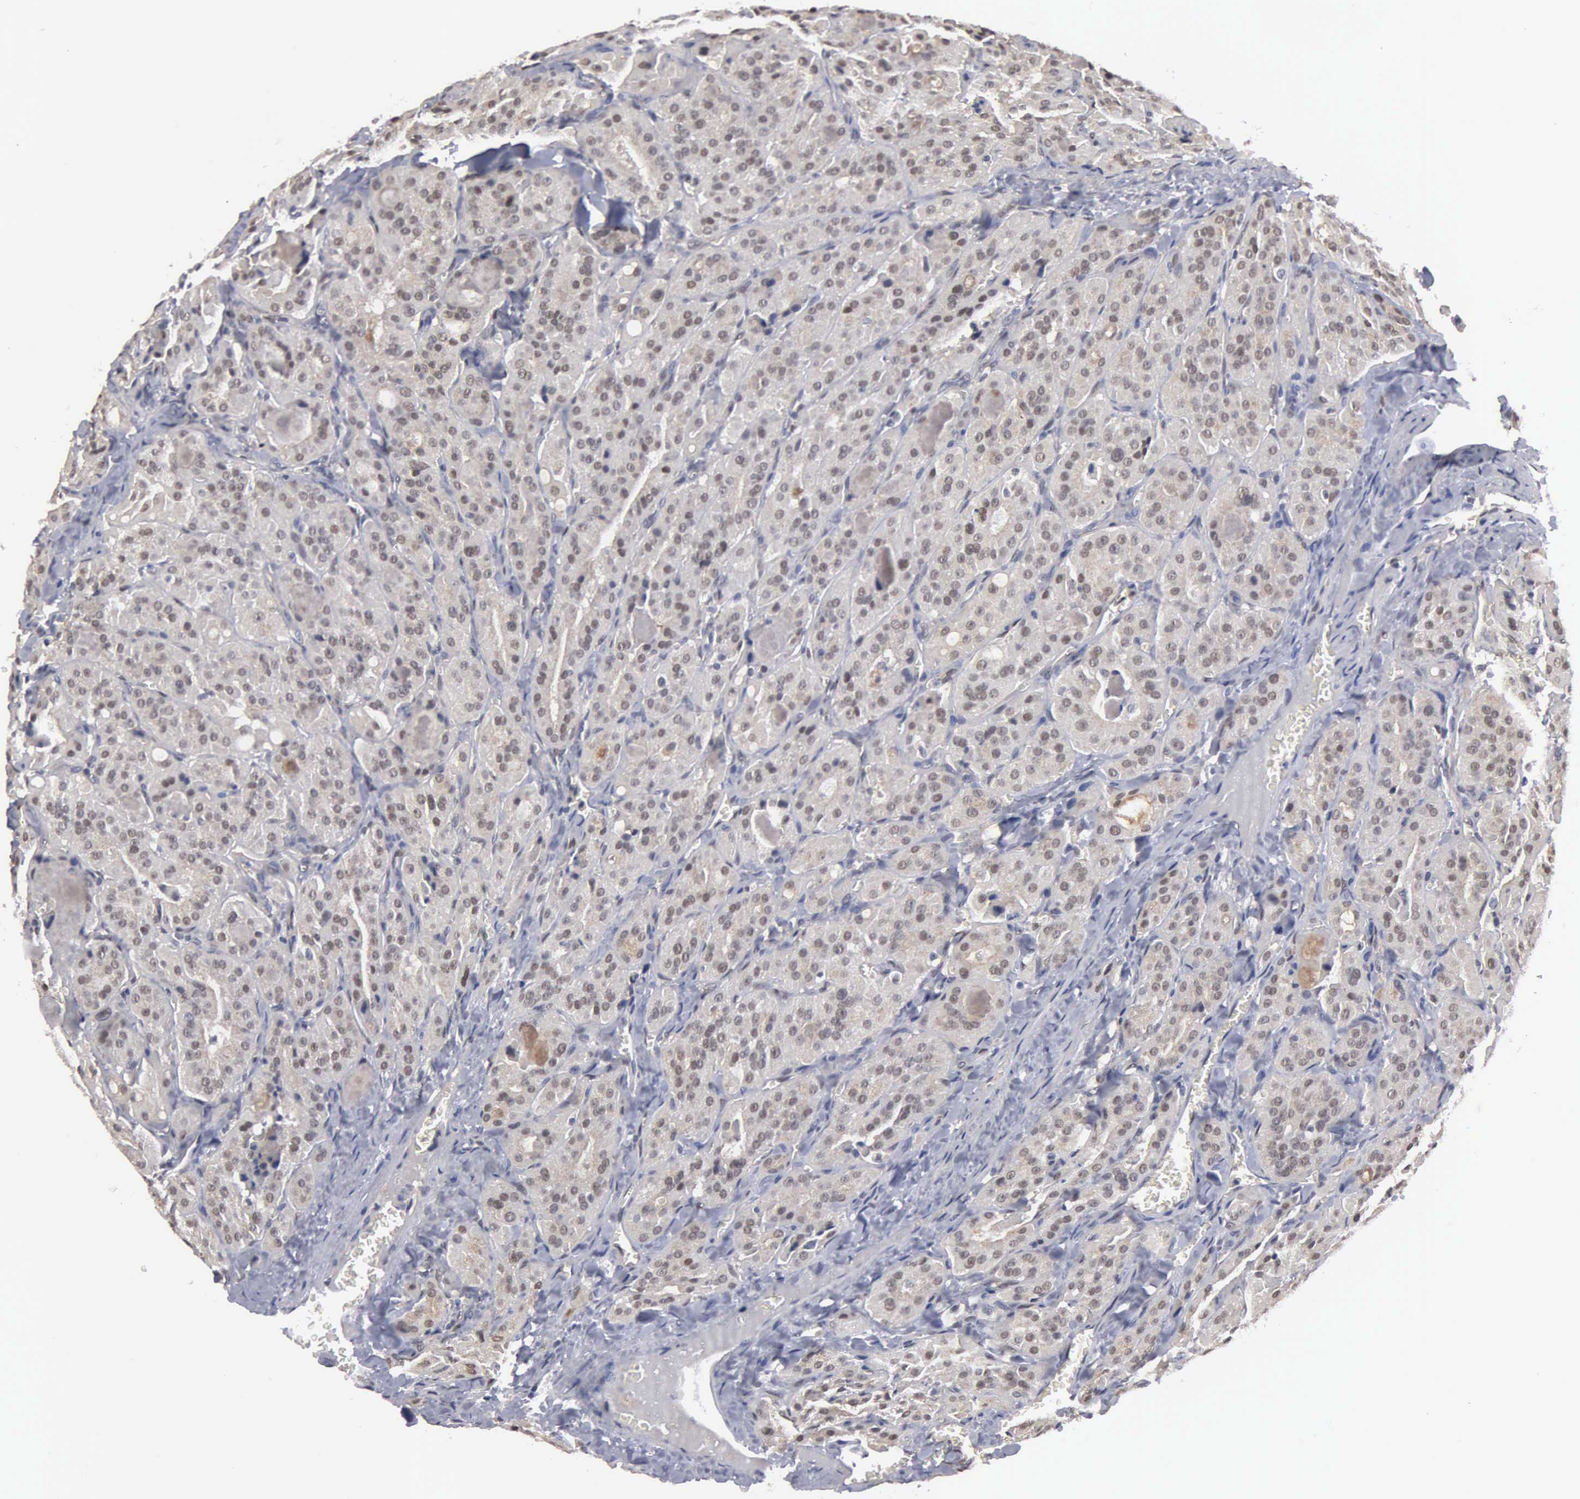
{"staining": {"intensity": "weak", "quantity": ">75%", "location": "nuclear"}, "tissue": "thyroid cancer", "cell_type": "Tumor cells", "image_type": "cancer", "snomed": [{"axis": "morphology", "description": "Carcinoma, NOS"}, {"axis": "topography", "description": "Thyroid gland"}], "caption": "Protein expression analysis of human thyroid carcinoma reveals weak nuclear expression in approximately >75% of tumor cells.", "gene": "ZBTB33", "patient": {"sex": "male", "age": 76}}